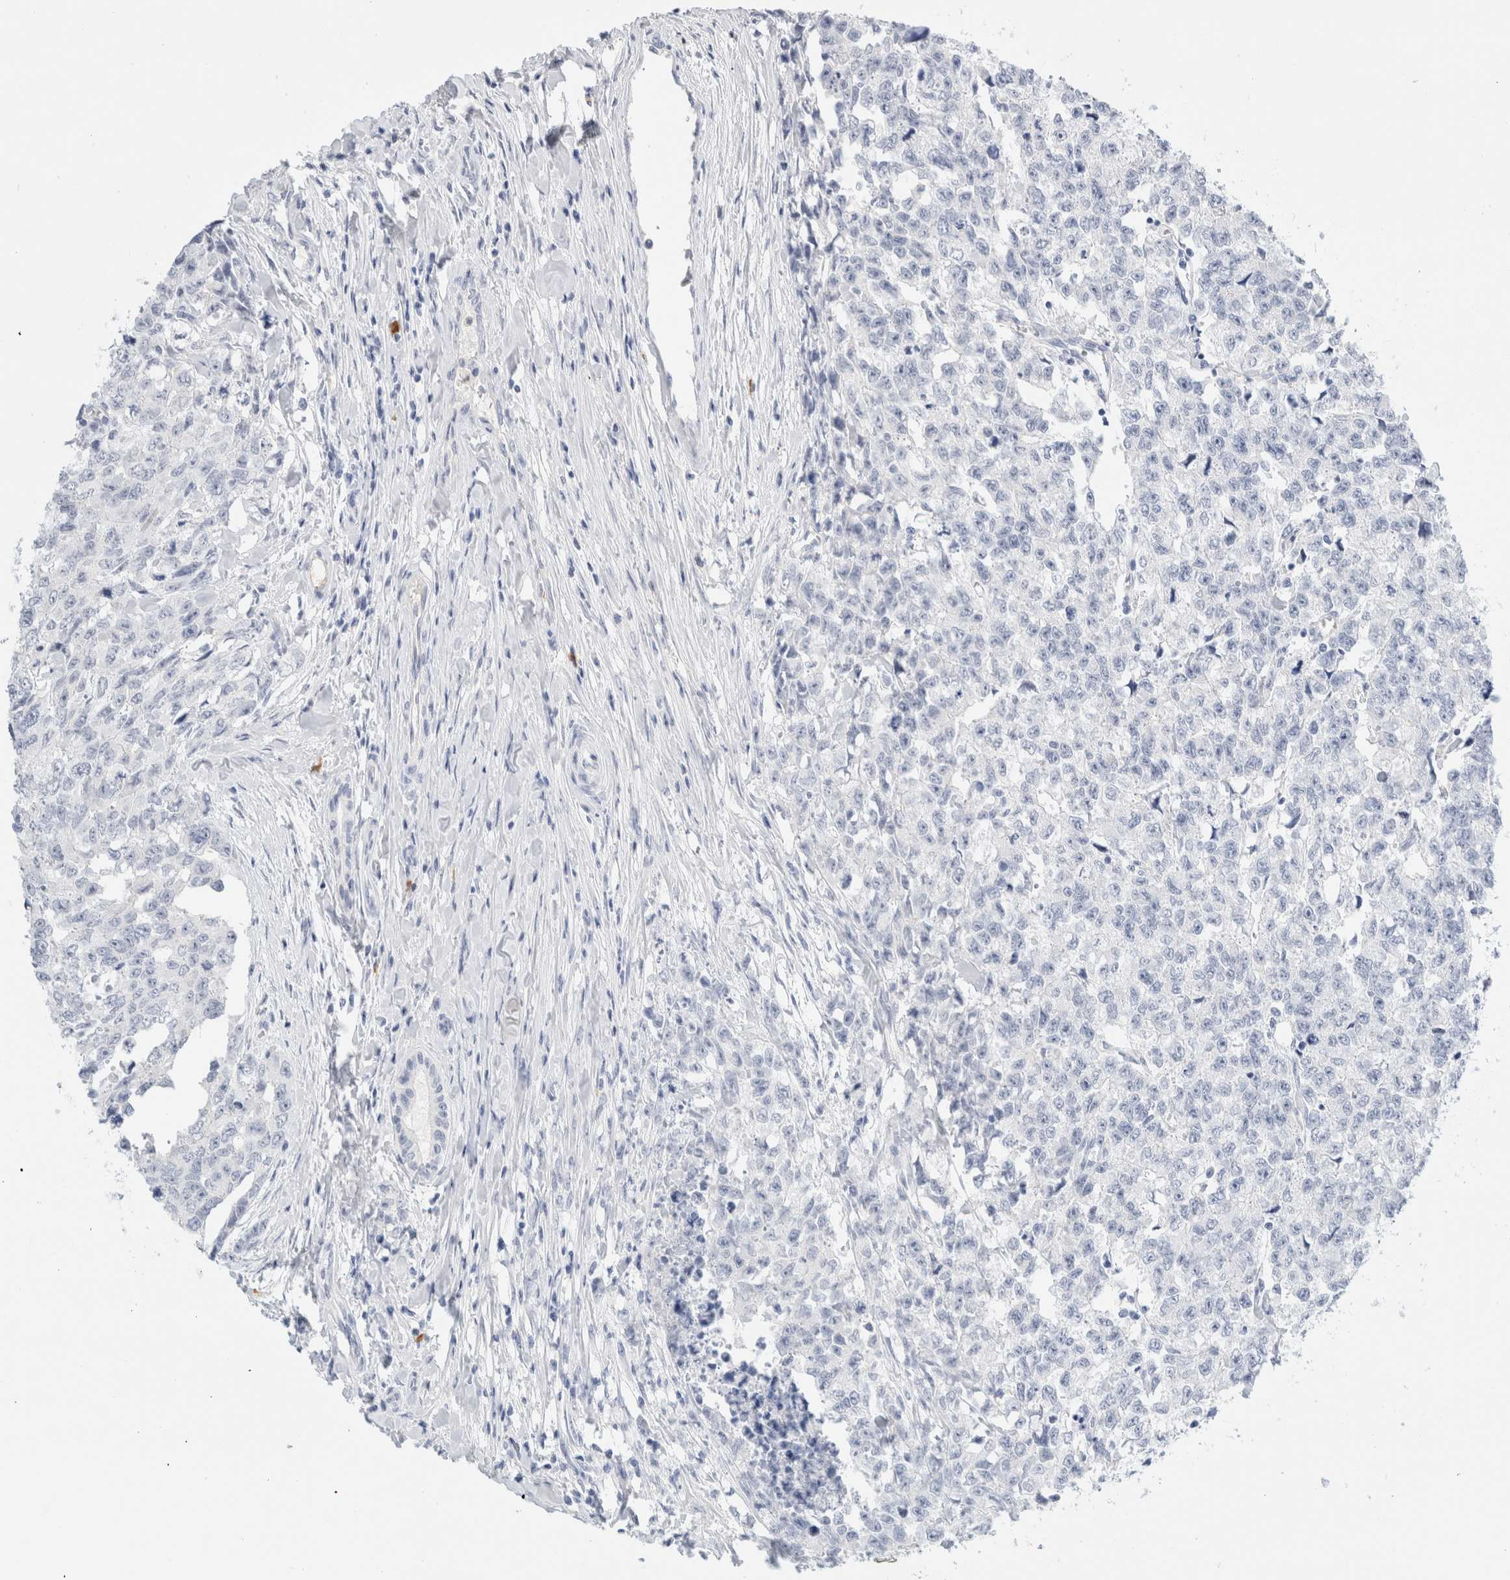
{"staining": {"intensity": "negative", "quantity": "none", "location": "none"}, "tissue": "testis cancer", "cell_type": "Tumor cells", "image_type": "cancer", "snomed": [{"axis": "morphology", "description": "Carcinoma, Embryonal, NOS"}, {"axis": "topography", "description": "Testis"}], "caption": "Human testis embryonal carcinoma stained for a protein using immunohistochemistry displays no positivity in tumor cells.", "gene": "ARG1", "patient": {"sex": "male", "age": 28}}